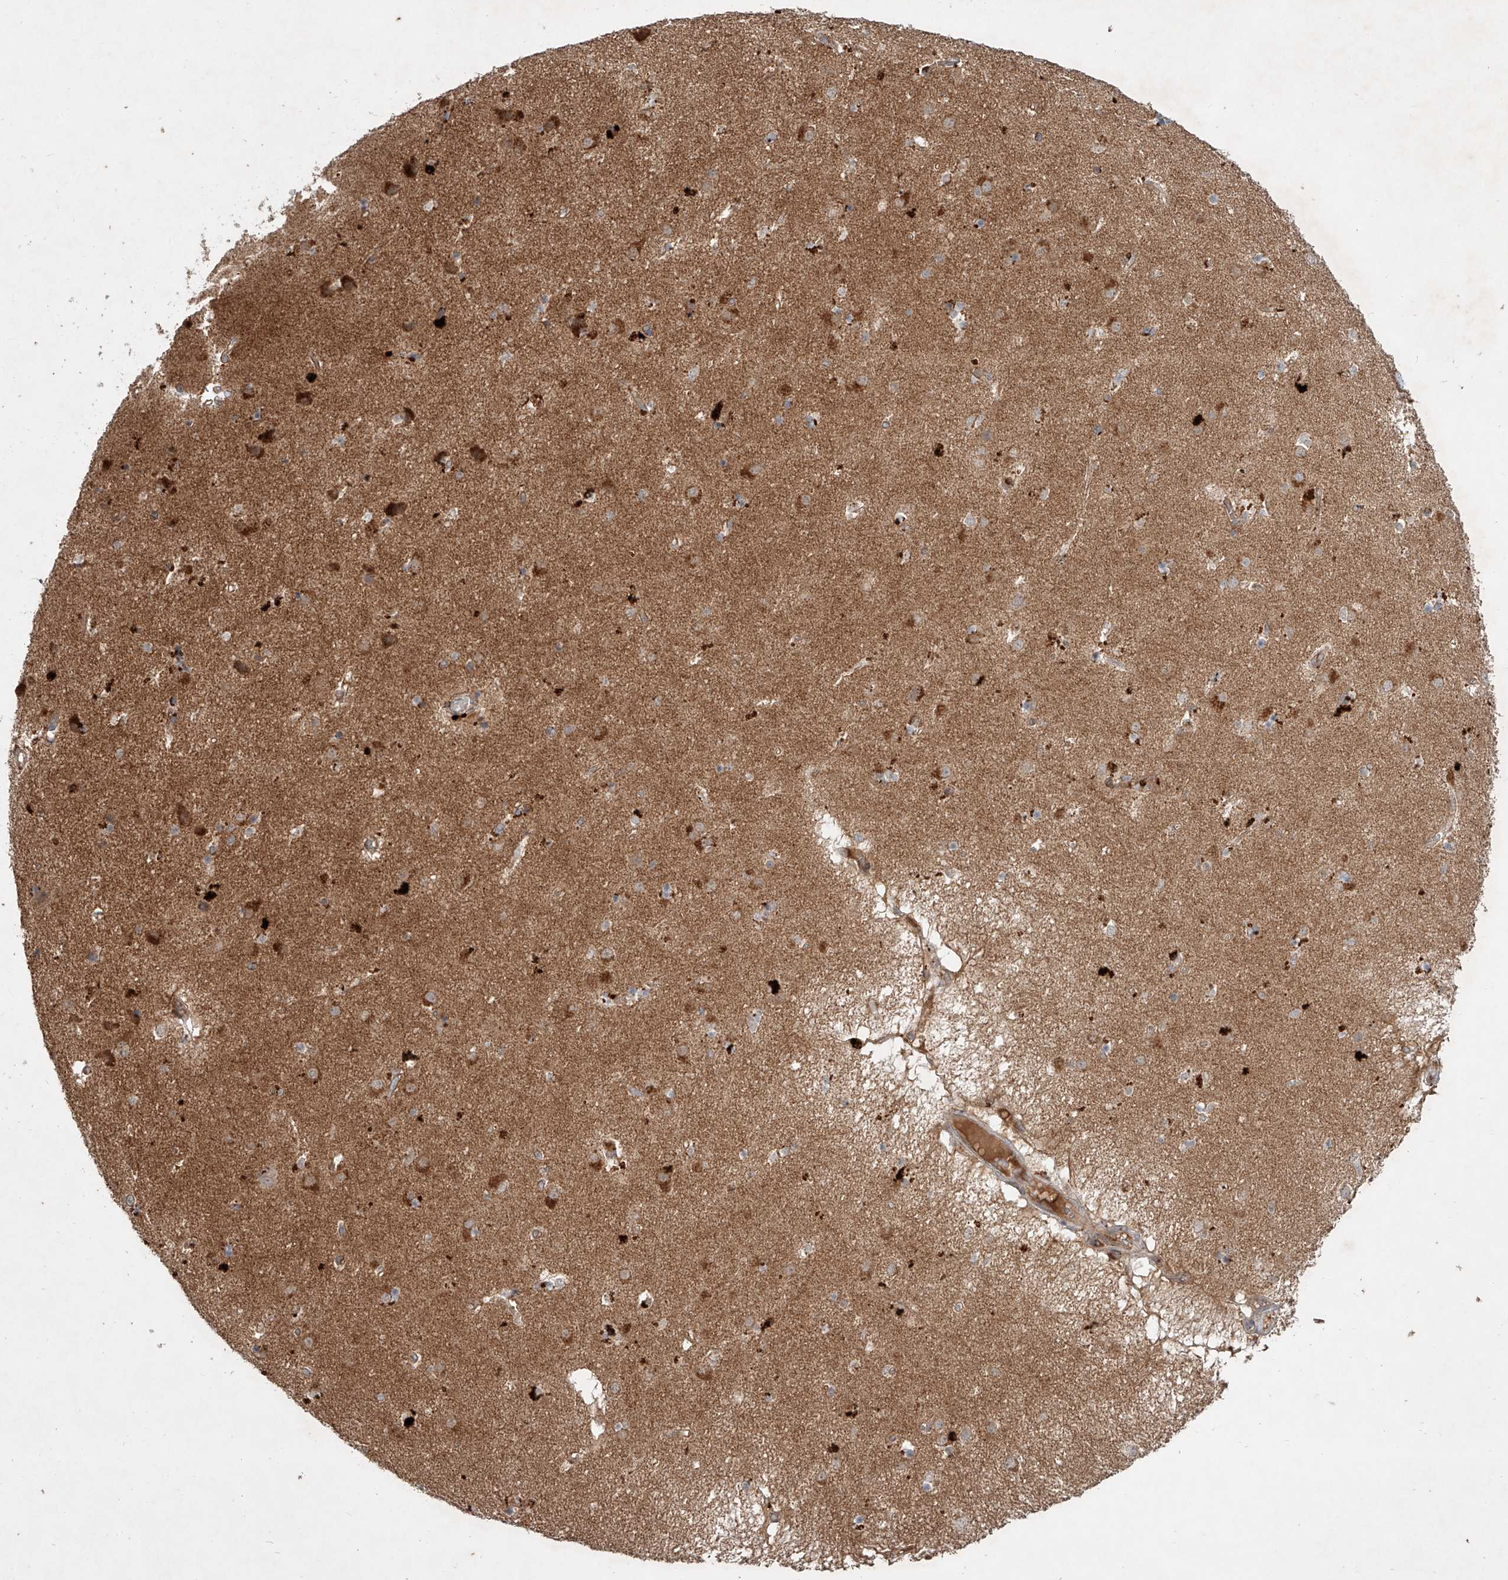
{"staining": {"intensity": "moderate", "quantity": "<25%", "location": "cytoplasmic/membranous"}, "tissue": "caudate", "cell_type": "Glial cells", "image_type": "normal", "snomed": [{"axis": "morphology", "description": "Normal tissue, NOS"}, {"axis": "topography", "description": "Lateral ventricle wall"}], "caption": "Moderate cytoplasmic/membranous expression is present in about <25% of glial cells in benign caudate. The staining is performed using DAB (3,3'-diaminobenzidine) brown chromogen to label protein expression. The nuclei are counter-stained blue using hematoxylin.", "gene": "IER5", "patient": {"sex": "male", "age": 70}}